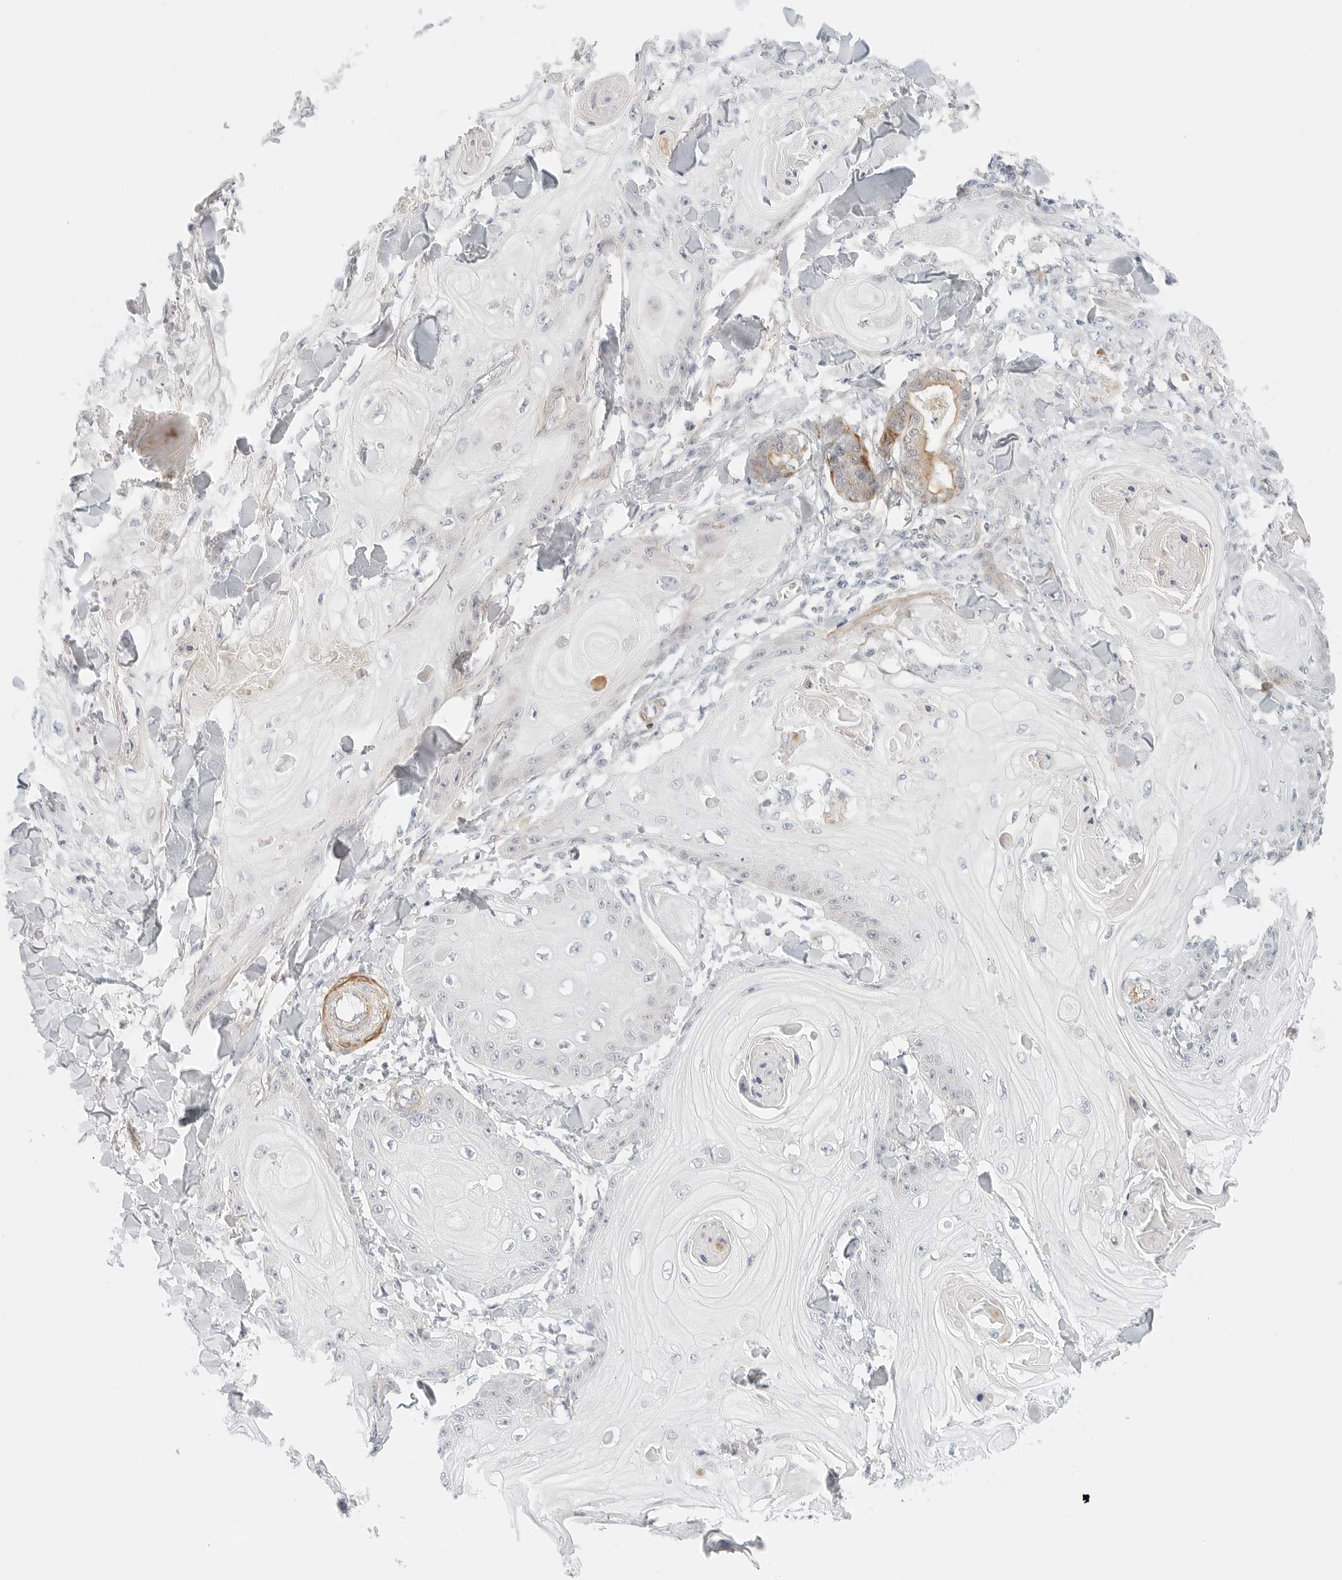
{"staining": {"intensity": "weak", "quantity": "<25%", "location": "cytoplasmic/membranous"}, "tissue": "skin cancer", "cell_type": "Tumor cells", "image_type": "cancer", "snomed": [{"axis": "morphology", "description": "Squamous cell carcinoma, NOS"}, {"axis": "topography", "description": "Skin"}], "caption": "IHC photomicrograph of neoplastic tissue: skin squamous cell carcinoma stained with DAB (3,3'-diaminobenzidine) displays no significant protein positivity in tumor cells.", "gene": "IQCC", "patient": {"sex": "male", "age": 74}}